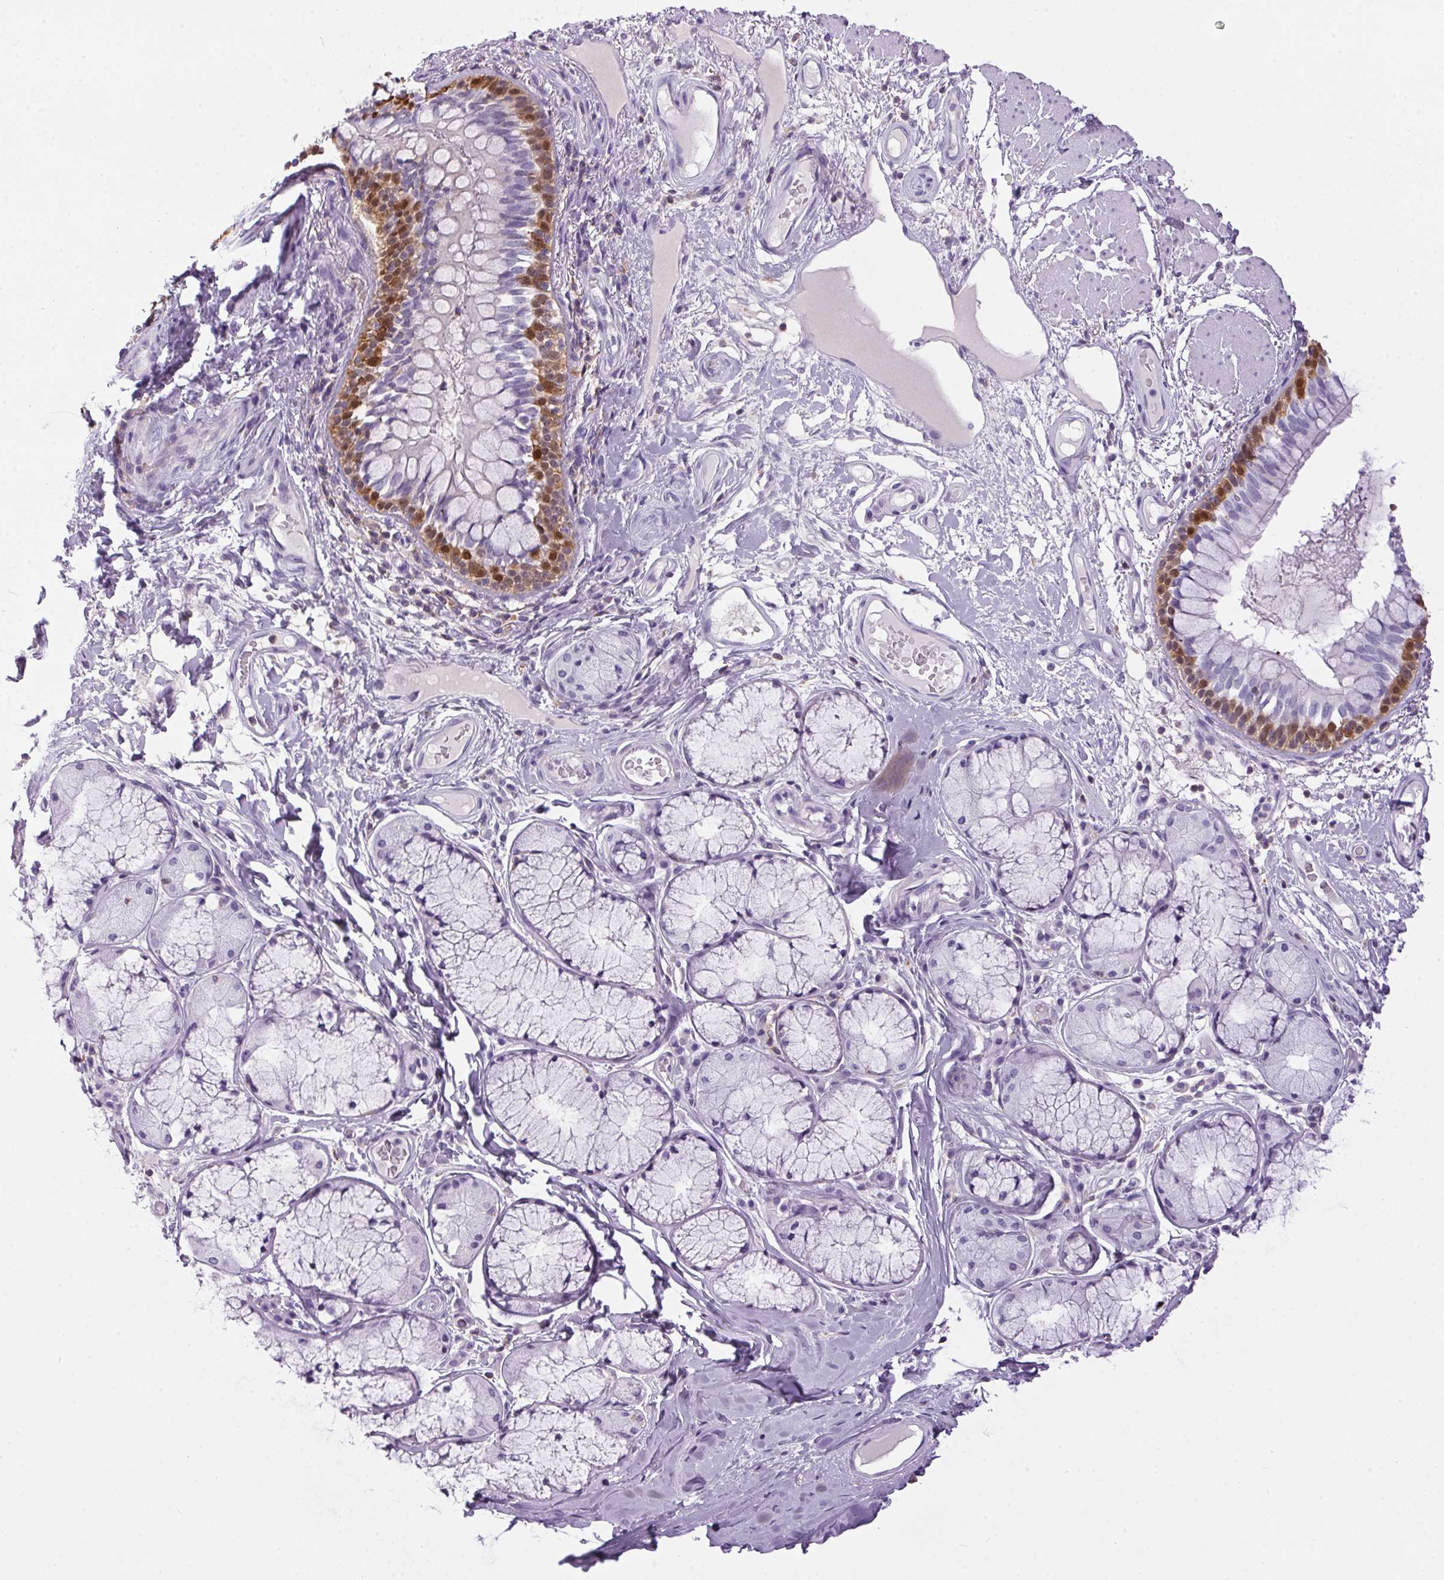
{"staining": {"intensity": "negative", "quantity": "none", "location": "none"}, "tissue": "adipose tissue", "cell_type": "Adipocytes", "image_type": "normal", "snomed": [{"axis": "morphology", "description": "Normal tissue, NOS"}, {"axis": "topography", "description": "Cartilage tissue"}, {"axis": "topography", "description": "Bronchus"}], "caption": "Immunohistochemical staining of benign human adipose tissue demonstrates no significant staining in adipocytes.", "gene": "S100A2", "patient": {"sex": "male", "age": 64}}